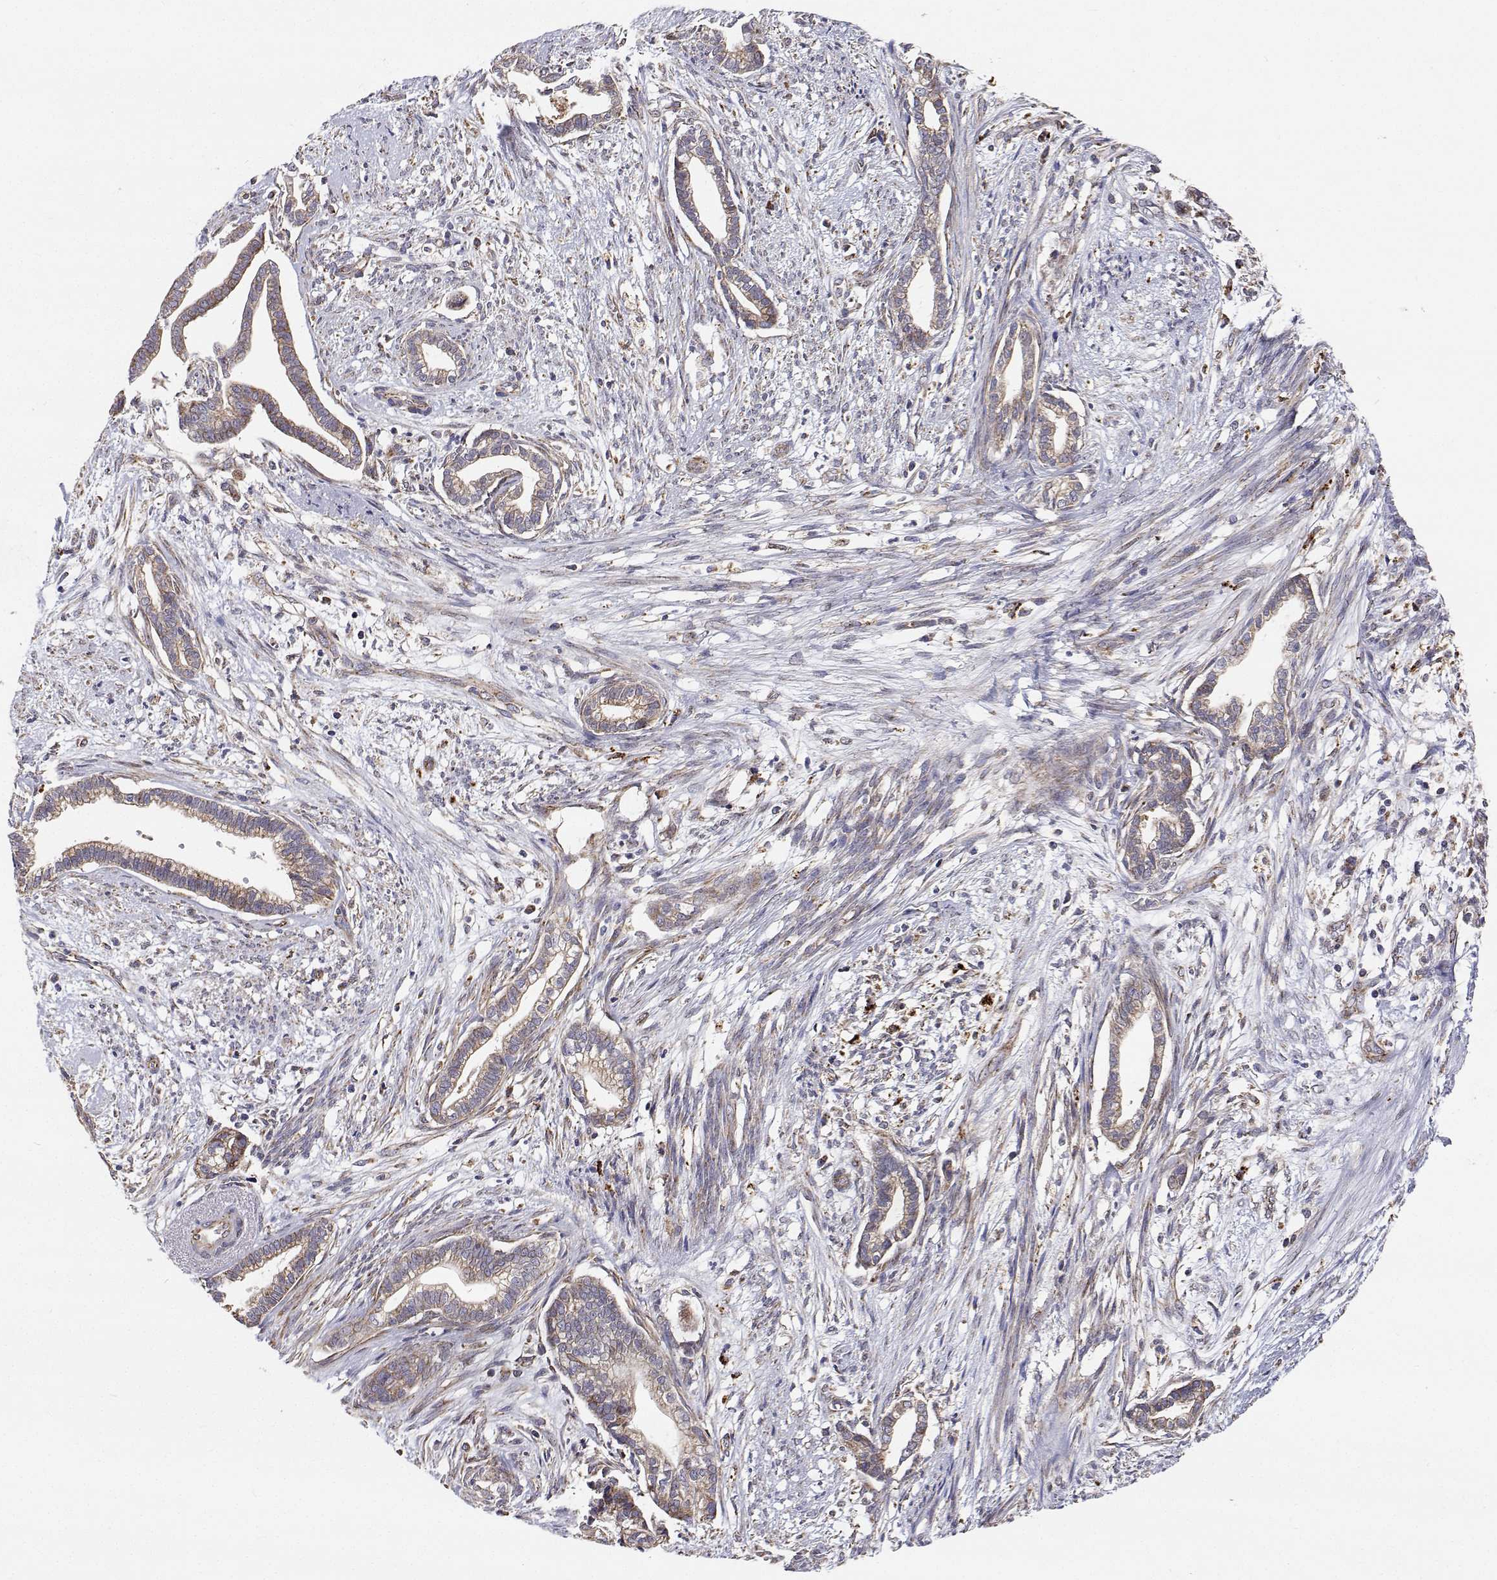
{"staining": {"intensity": "weak", "quantity": "25%-75%", "location": "cytoplasmic/membranous"}, "tissue": "cervical cancer", "cell_type": "Tumor cells", "image_type": "cancer", "snomed": [{"axis": "morphology", "description": "Adenocarcinoma, NOS"}, {"axis": "topography", "description": "Cervix"}], "caption": "An immunohistochemistry (IHC) micrograph of tumor tissue is shown. Protein staining in brown shows weak cytoplasmic/membranous positivity in cervical cancer within tumor cells. The protein of interest is shown in brown color, while the nuclei are stained blue.", "gene": "SPICE1", "patient": {"sex": "female", "age": 62}}